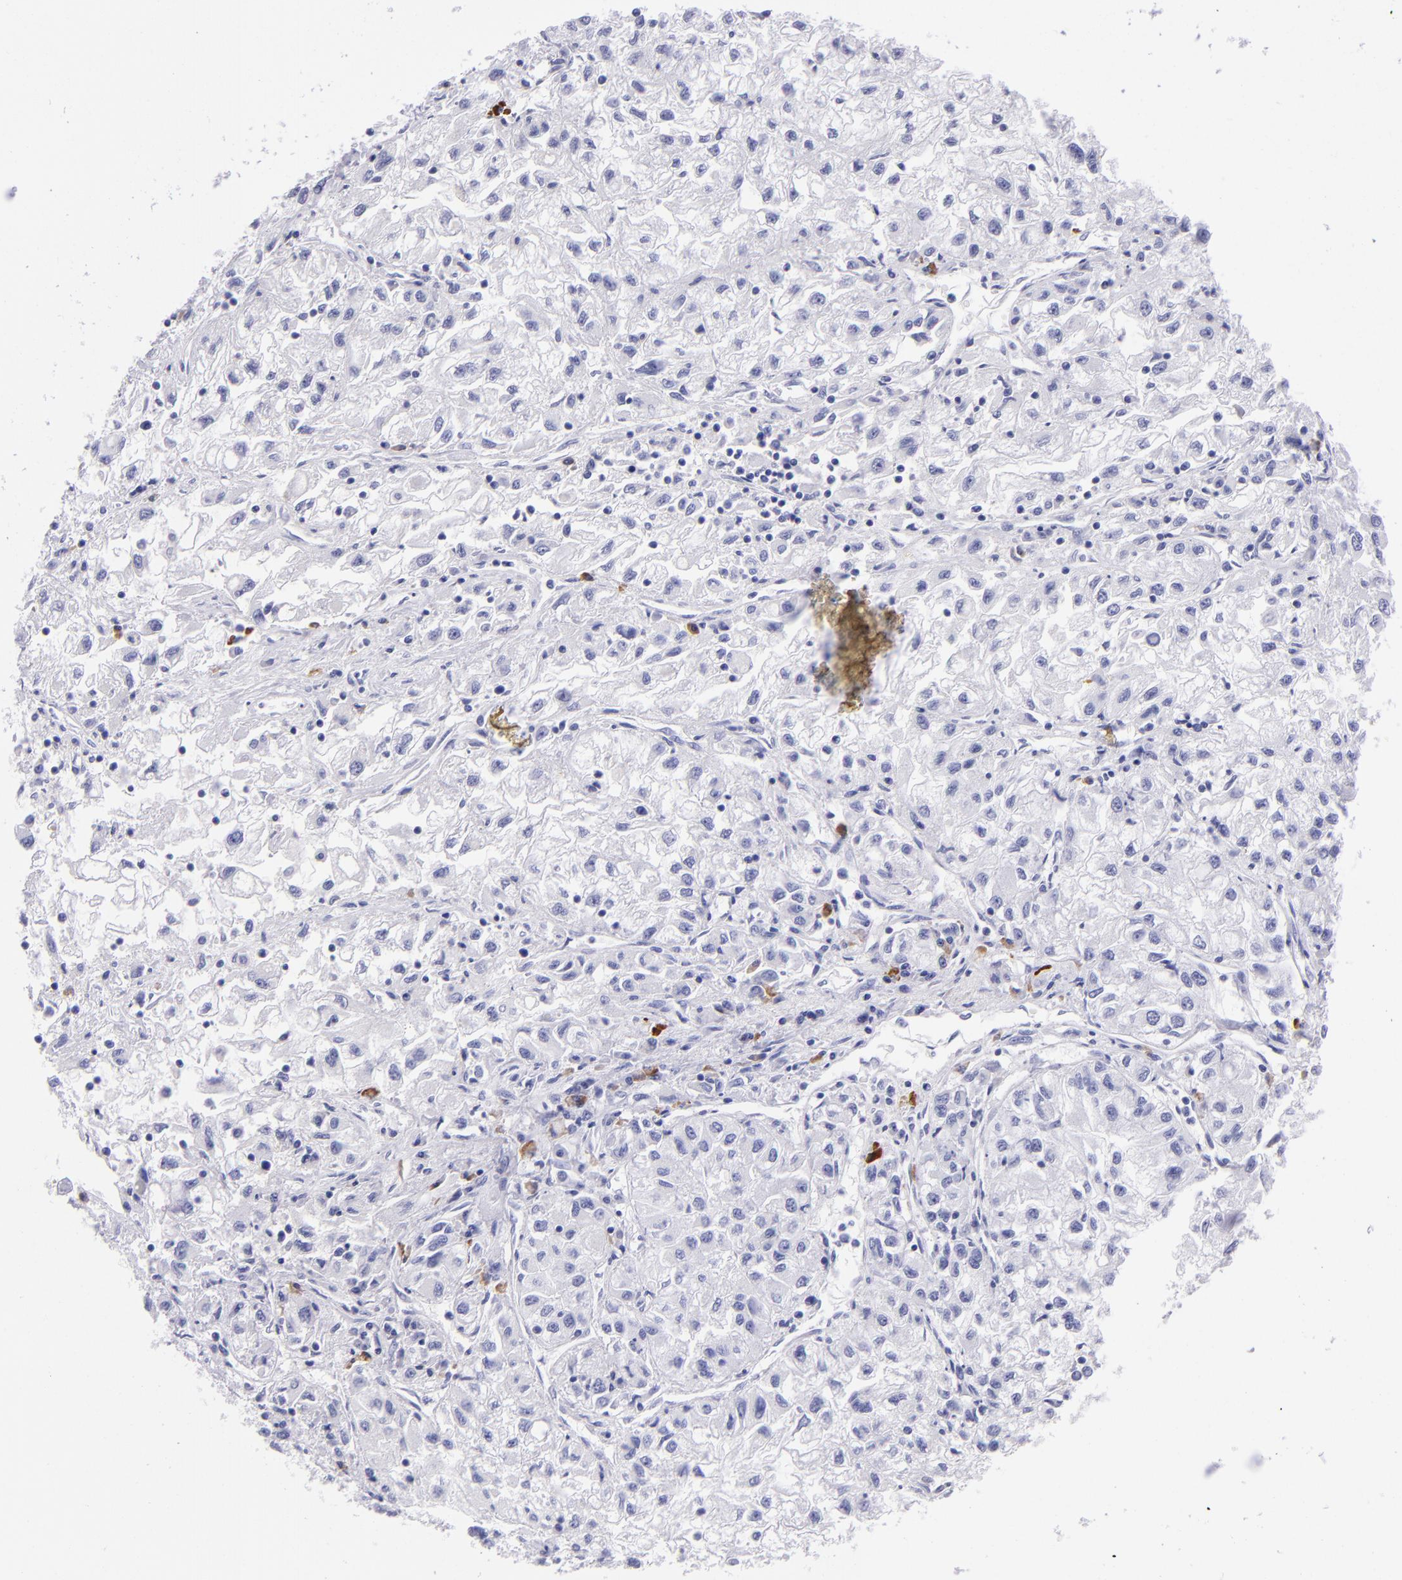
{"staining": {"intensity": "negative", "quantity": "none", "location": "none"}, "tissue": "renal cancer", "cell_type": "Tumor cells", "image_type": "cancer", "snomed": [{"axis": "morphology", "description": "Adenocarcinoma, NOS"}, {"axis": "topography", "description": "Kidney"}], "caption": "This is an IHC micrograph of human renal cancer (adenocarcinoma). There is no positivity in tumor cells.", "gene": "TYRP1", "patient": {"sex": "male", "age": 59}}